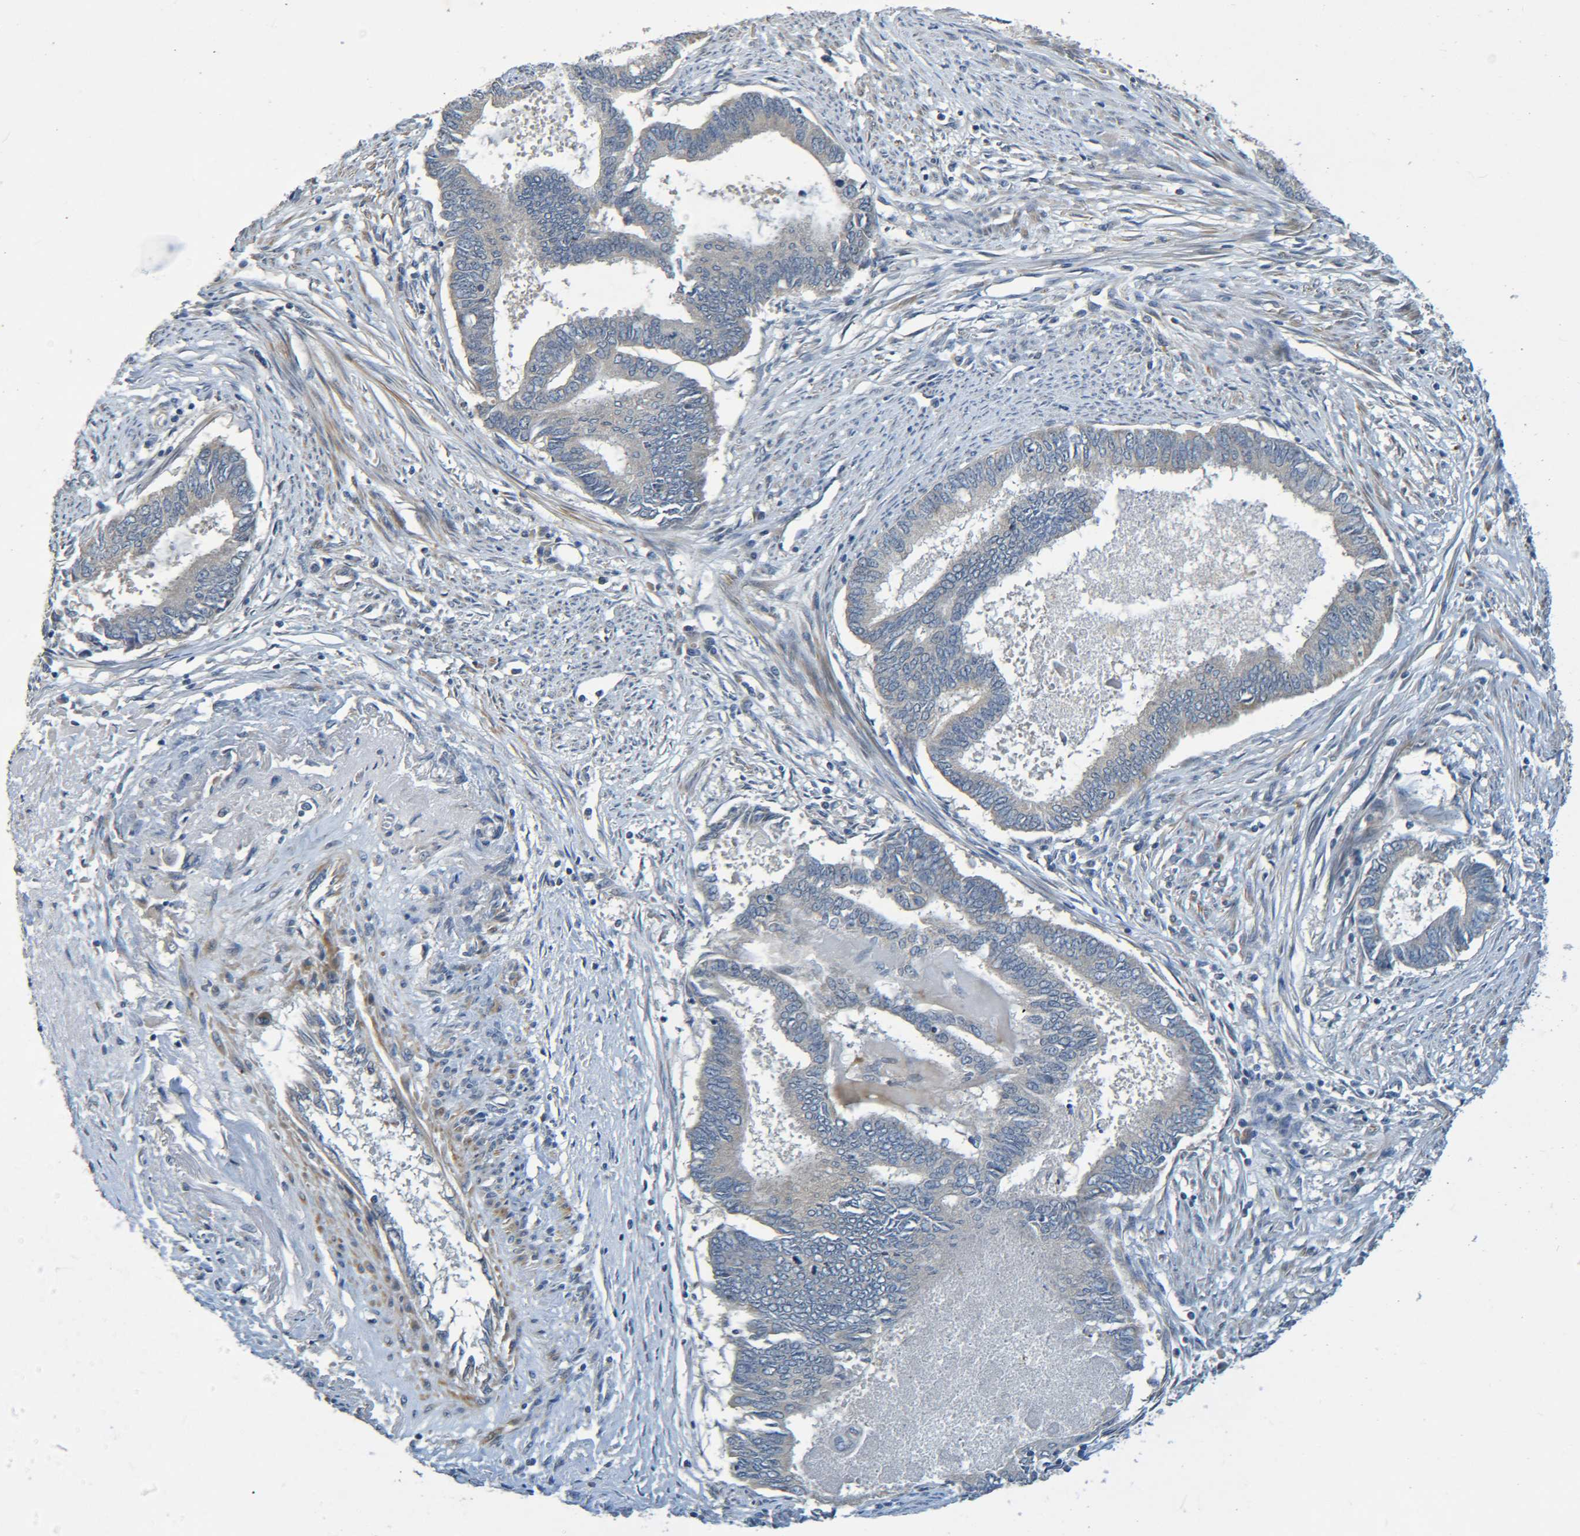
{"staining": {"intensity": "negative", "quantity": "none", "location": "none"}, "tissue": "endometrial cancer", "cell_type": "Tumor cells", "image_type": "cancer", "snomed": [{"axis": "morphology", "description": "Adenocarcinoma, NOS"}, {"axis": "topography", "description": "Endometrium"}], "caption": "Immunohistochemistry (IHC) of endometrial cancer (adenocarcinoma) displays no expression in tumor cells.", "gene": "CYP4F2", "patient": {"sex": "female", "age": 86}}